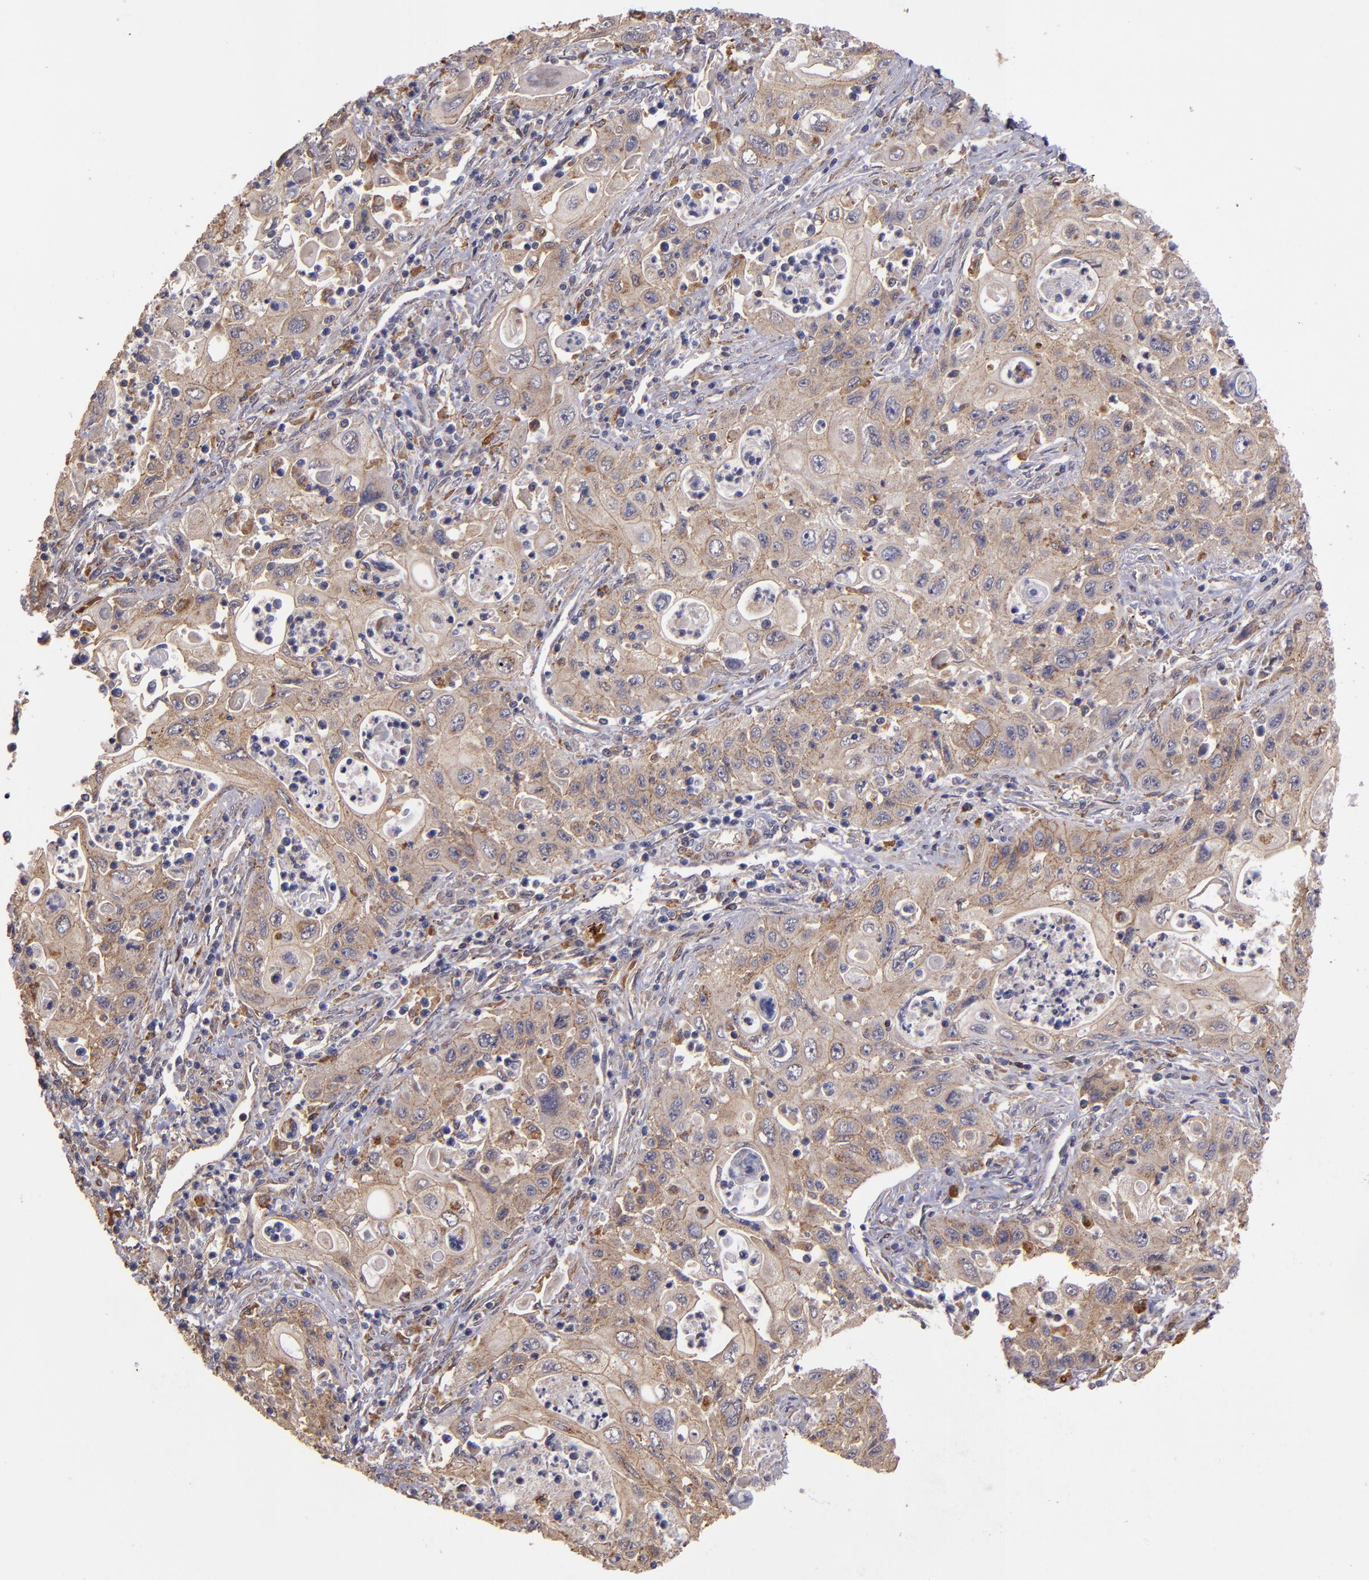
{"staining": {"intensity": "weak", "quantity": ">75%", "location": "cytoplasmic/membranous"}, "tissue": "pancreatic cancer", "cell_type": "Tumor cells", "image_type": "cancer", "snomed": [{"axis": "morphology", "description": "Adenocarcinoma, NOS"}, {"axis": "topography", "description": "Pancreas"}], "caption": "Adenocarcinoma (pancreatic) stained with IHC reveals weak cytoplasmic/membranous expression in about >75% of tumor cells. (Brightfield microscopy of DAB IHC at high magnification).", "gene": "SIPA1L1", "patient": {"sex": "male", "age": 70}}